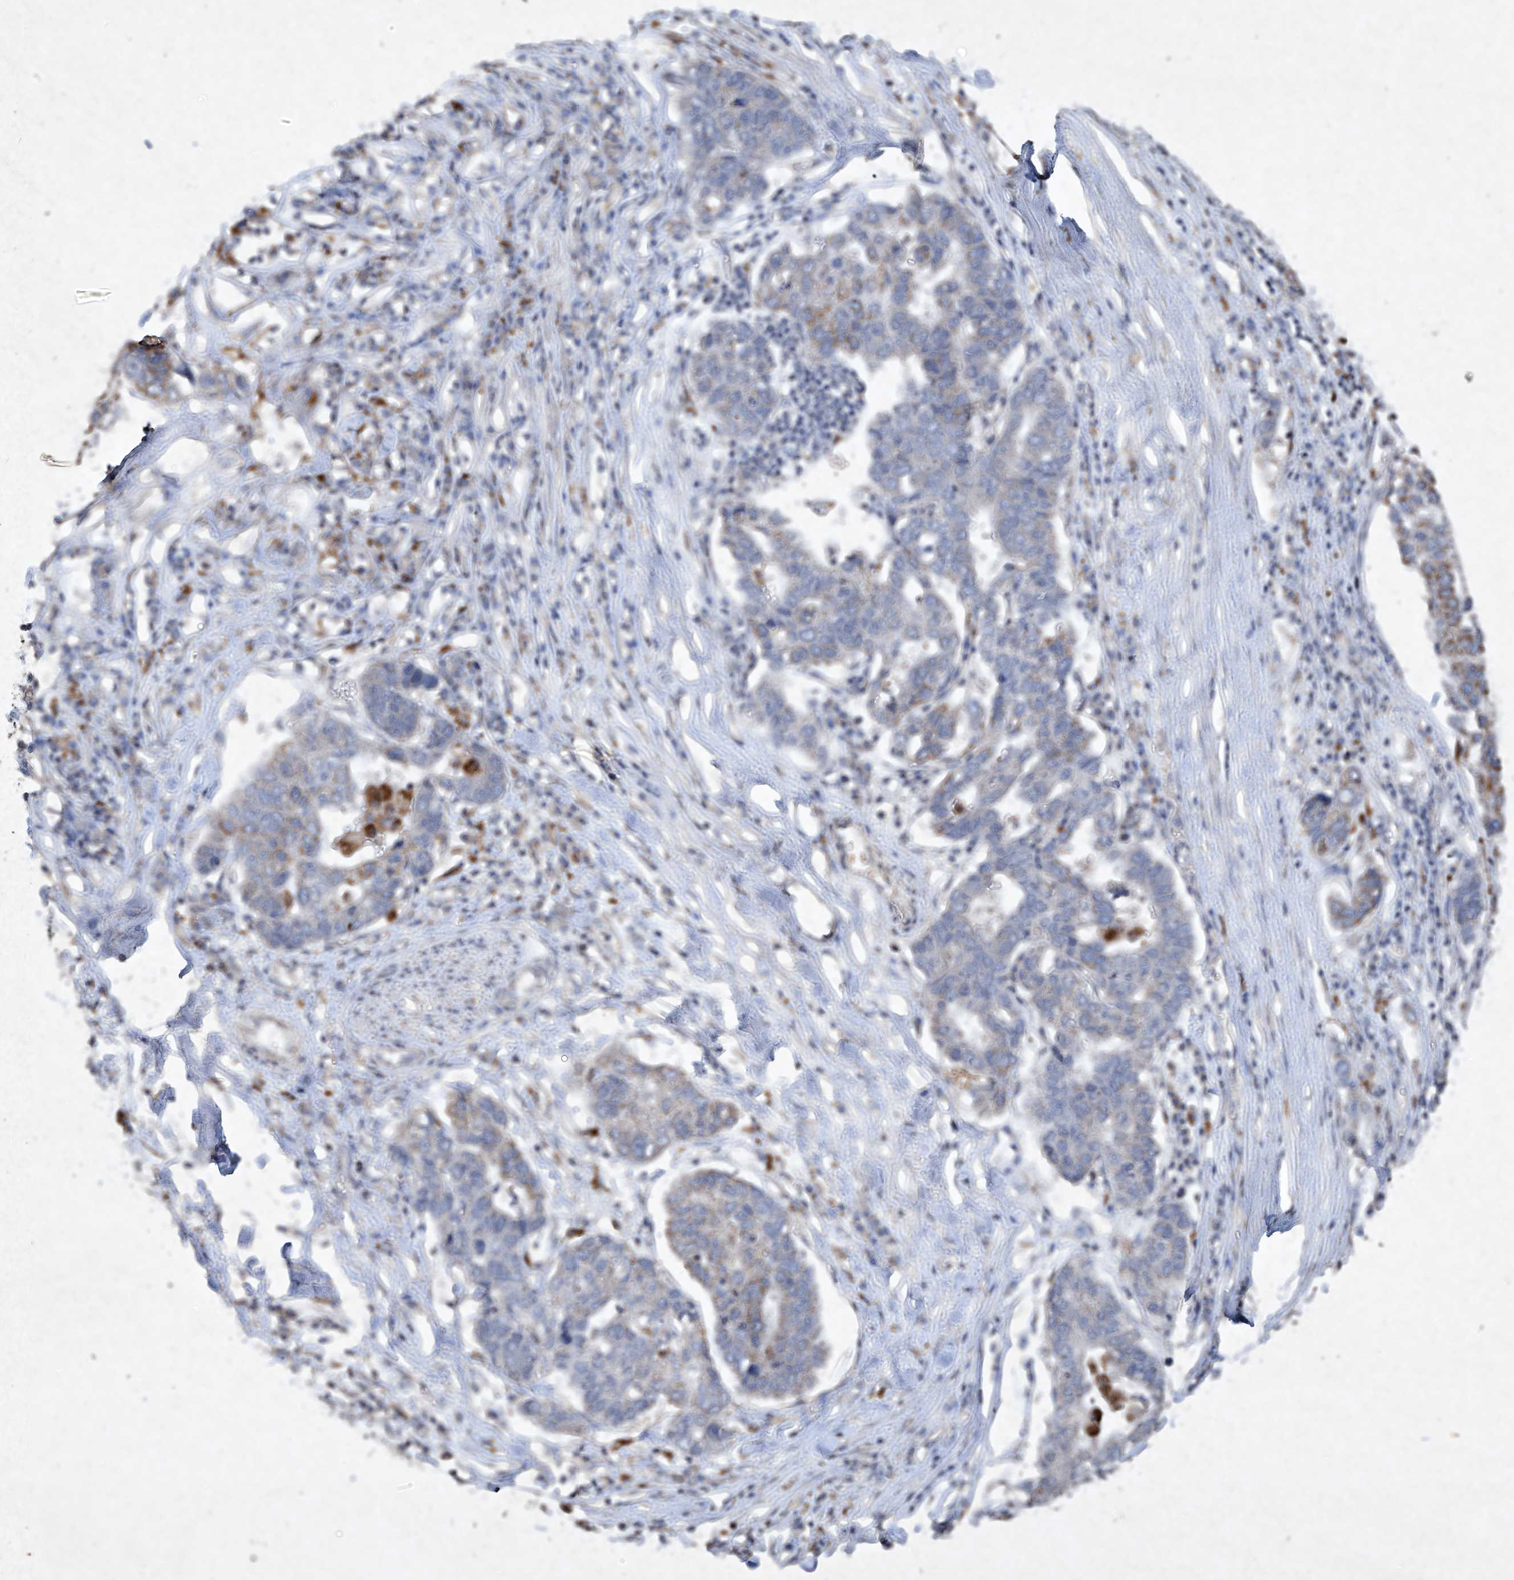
{"staining": {"intensity": "moderate", "quantity": "25%-75%", "location": "cytoplasmic/membranous"}, "tissue": "pancreatic cancer", "cell_type": "Tumor cells", "image_type": "cancer", "snomed": [{"axis": "morphology", "description": "Adenocarcinoma, NOS"}, {"axis": "topography", "description": "Pancreas"}], "caption": "An immunohistochemistry (IHC) histopathology image of tumor tissue is shown. Protein staining in brown highlights moderate cytoplasmic/membranous positivity in pancreatic cancer (adenocarcinoma) within tumor cells.", "gene": "MED16", "patient": {"sex": "female", "age": 61}}